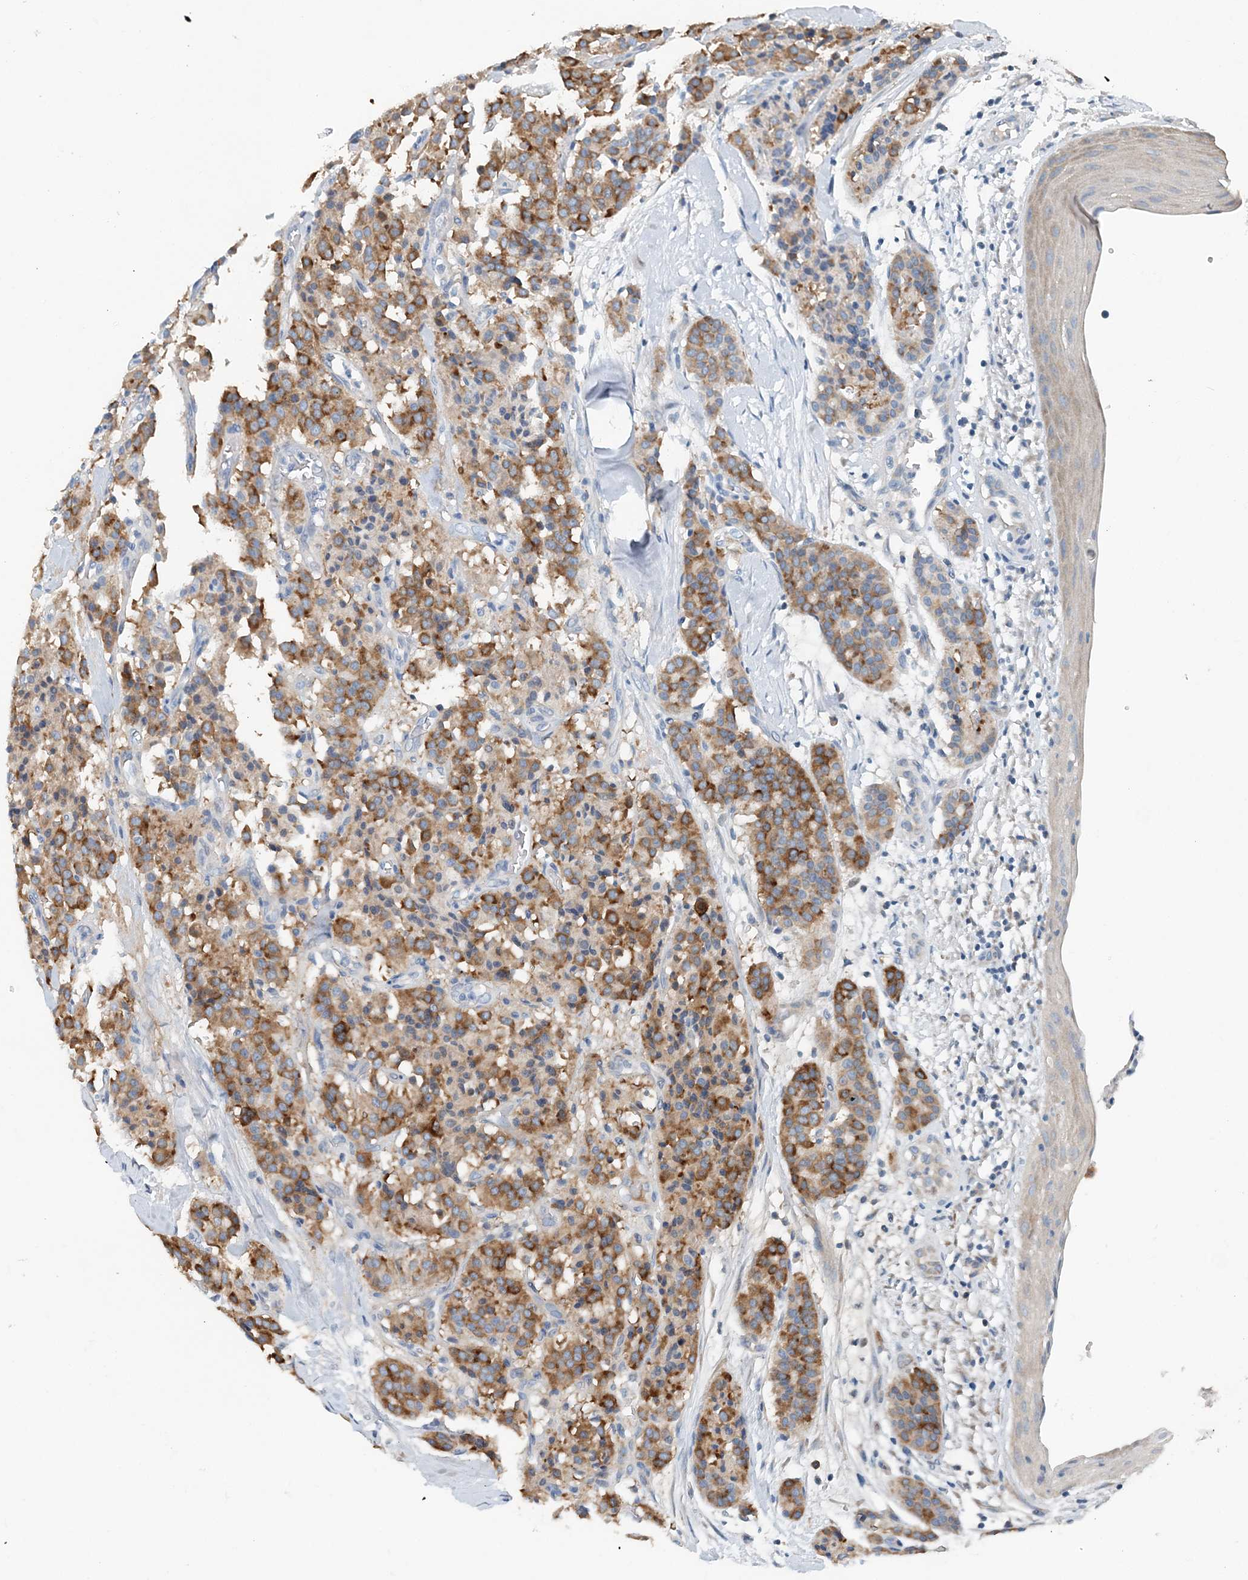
{"staining": {"intensity": "moderate", "quantity": ">75%", "location": "cytoplasmic/membranous"}, "tissue": "carcinoid", "cell_type": "Tumor cells", "image_type": "cancer", "snomed": [{"axis": "morphology", "description": "Carcinoid, malignant, NOS"}, {"axis": "topography", "description": "Lung"}], "caption": "Moderate cytoplasmic/membranous protein positivity is present in approximately >75% of tumor cells in carcinoid. (DAB = brown stain, brightfield microscopy at high magnification).", "gene": "EEF1A2", "patient": {"sex": "male", "age": 30}}